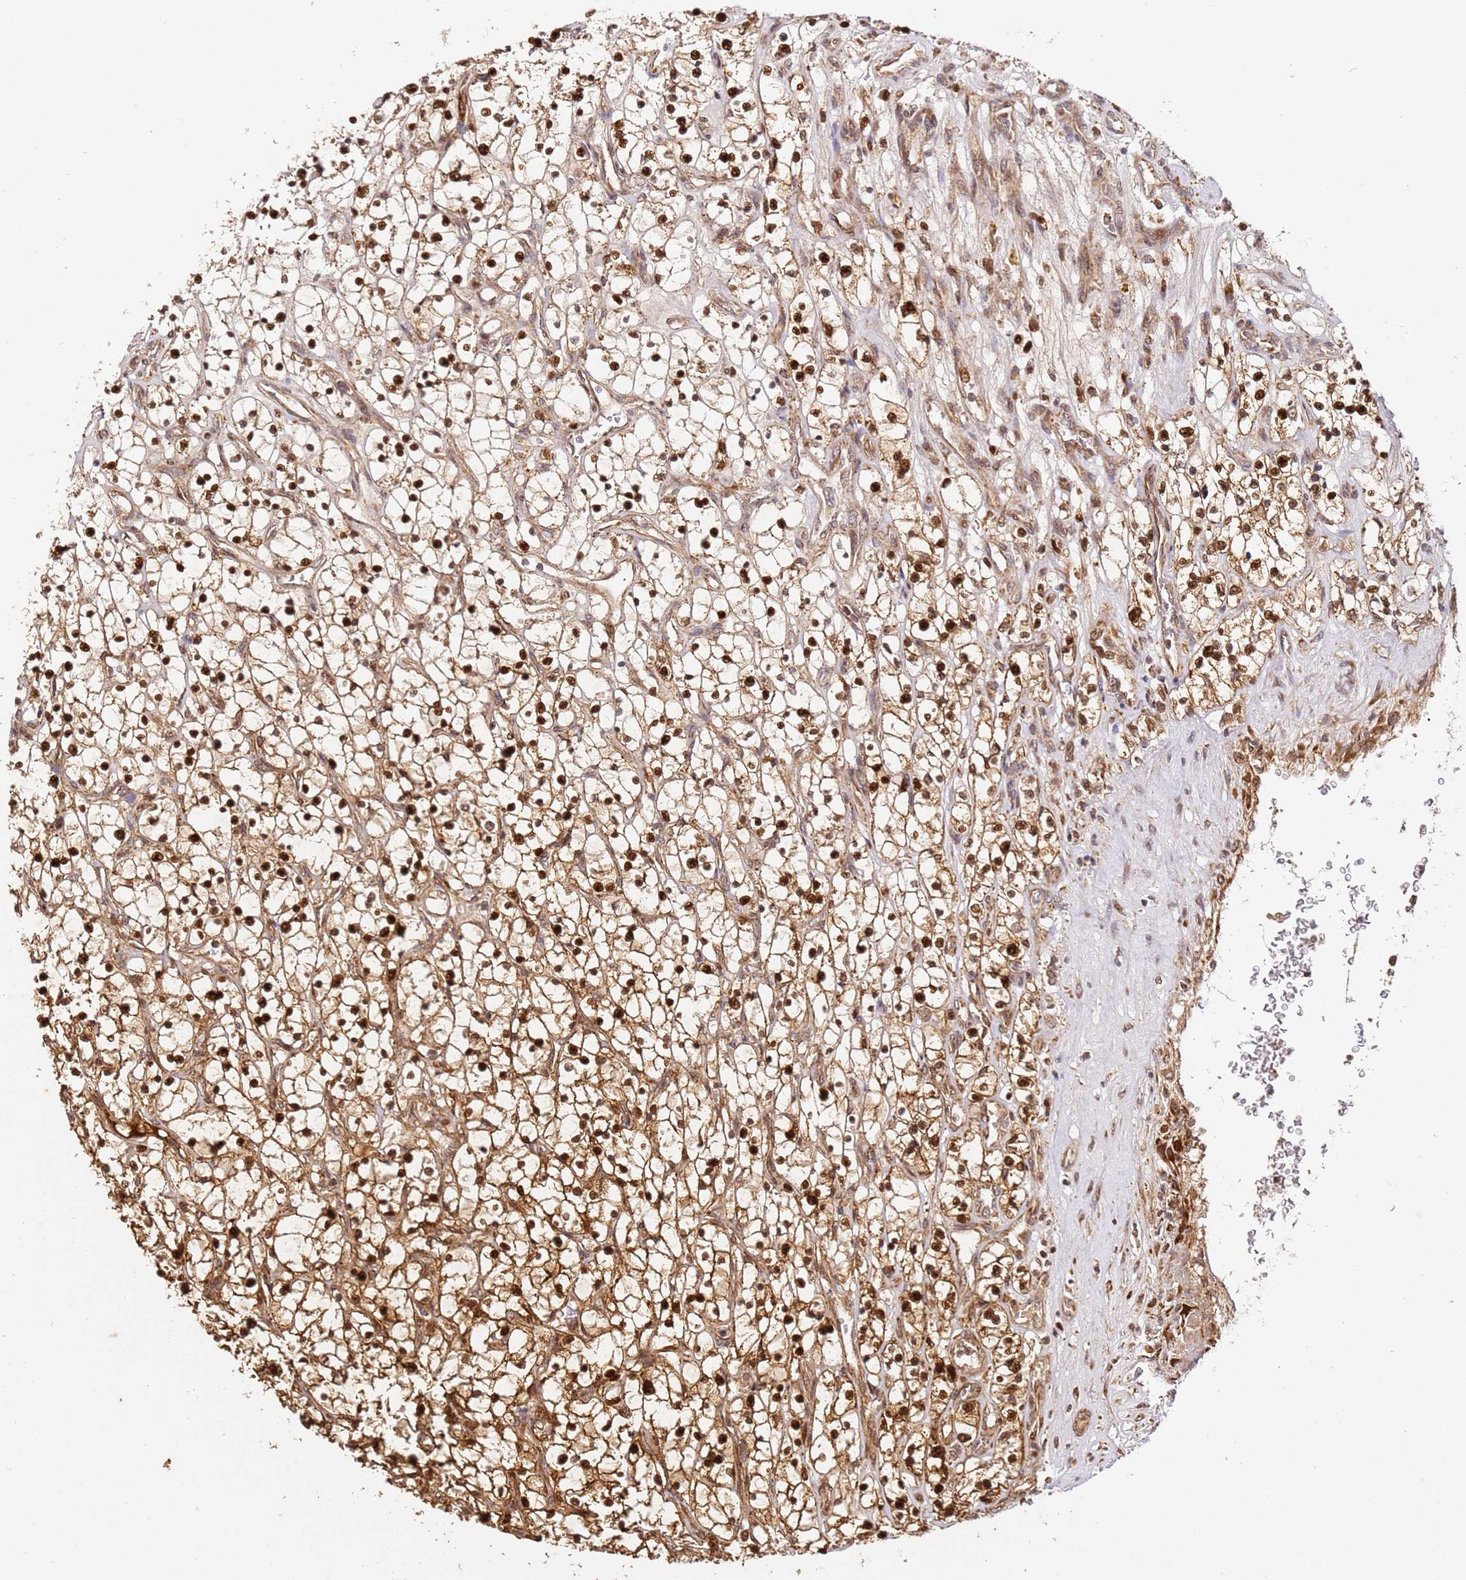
{"staining": {"intensity": "strong", "quantity": ">75%", "location": "cytoplasmic/membranous,nuclear"}, "tissue": "renal cancer", "cell_type": "Tumor cells", "image_type": "cancer", "snomed": [{"axis": "morphology", "description": "Adenocarcinoma, NOS"}, {"axis": "topography", "description": "Kidney"}], "caption": "The immunohistochemical stain shows strong cytoplasmic/membranous and nuclear positivity in tumor cells of adenocarcinoma (renal) tissue.", "gene": "SMOX", "patient": {"sex": "female", "age": 69}}